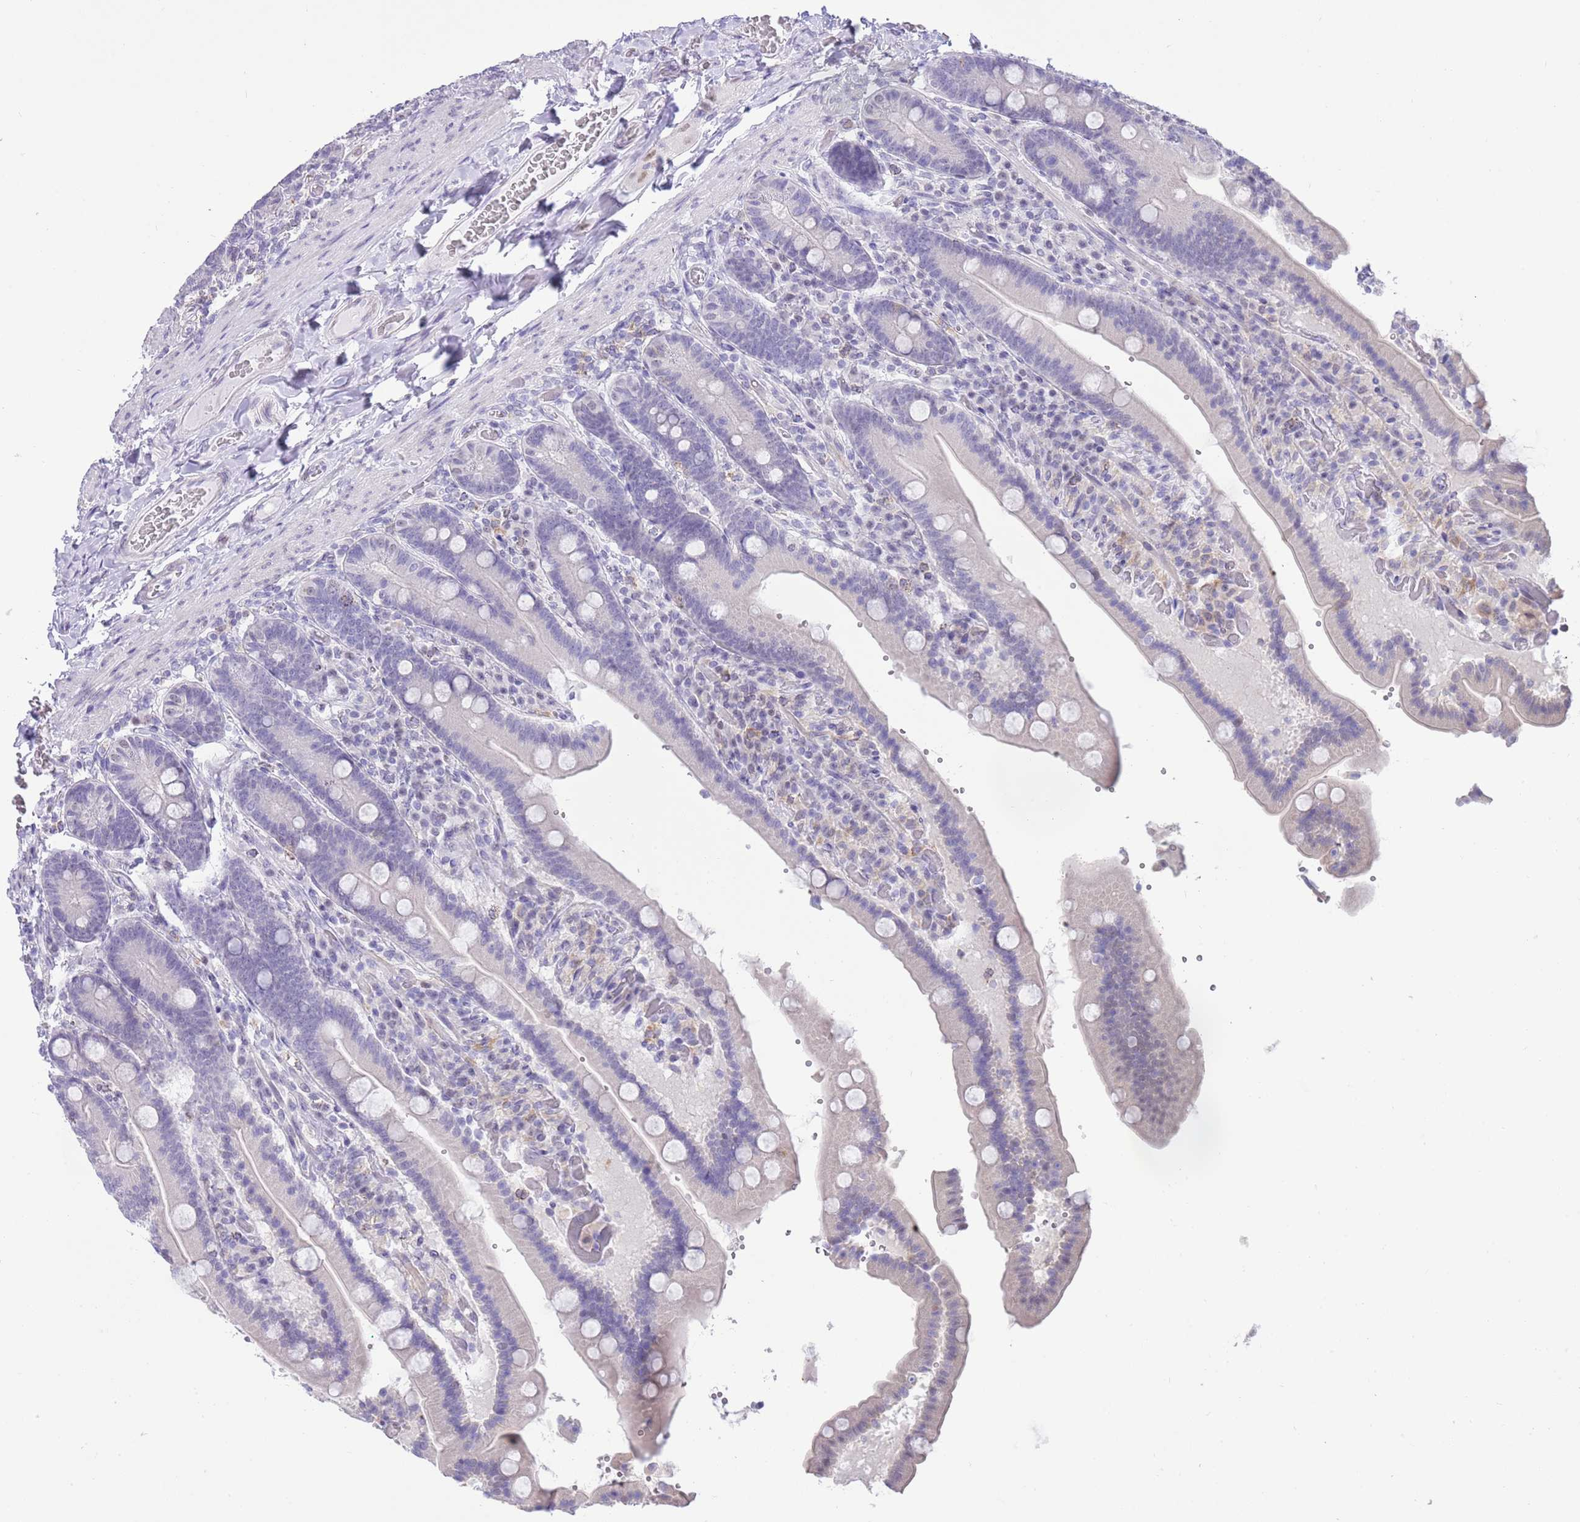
{"staining": {"intensity": "negative", "quantity": "none", "location": "none"}, "tissue": "duodenum", "cell_type": "Glandular cells", "image_type": "normal", "snomed": [{"axis": "morphology", "description": "Normal tissue, NOS"}, {"axis": "topography", "description": "Duodenum"}], "caption": "This is an IHC image of normal human duodenum. There is no staining in glandular cells.", "gene": "PPP1R17", "patient": {"sex": "female", "age": 62}}